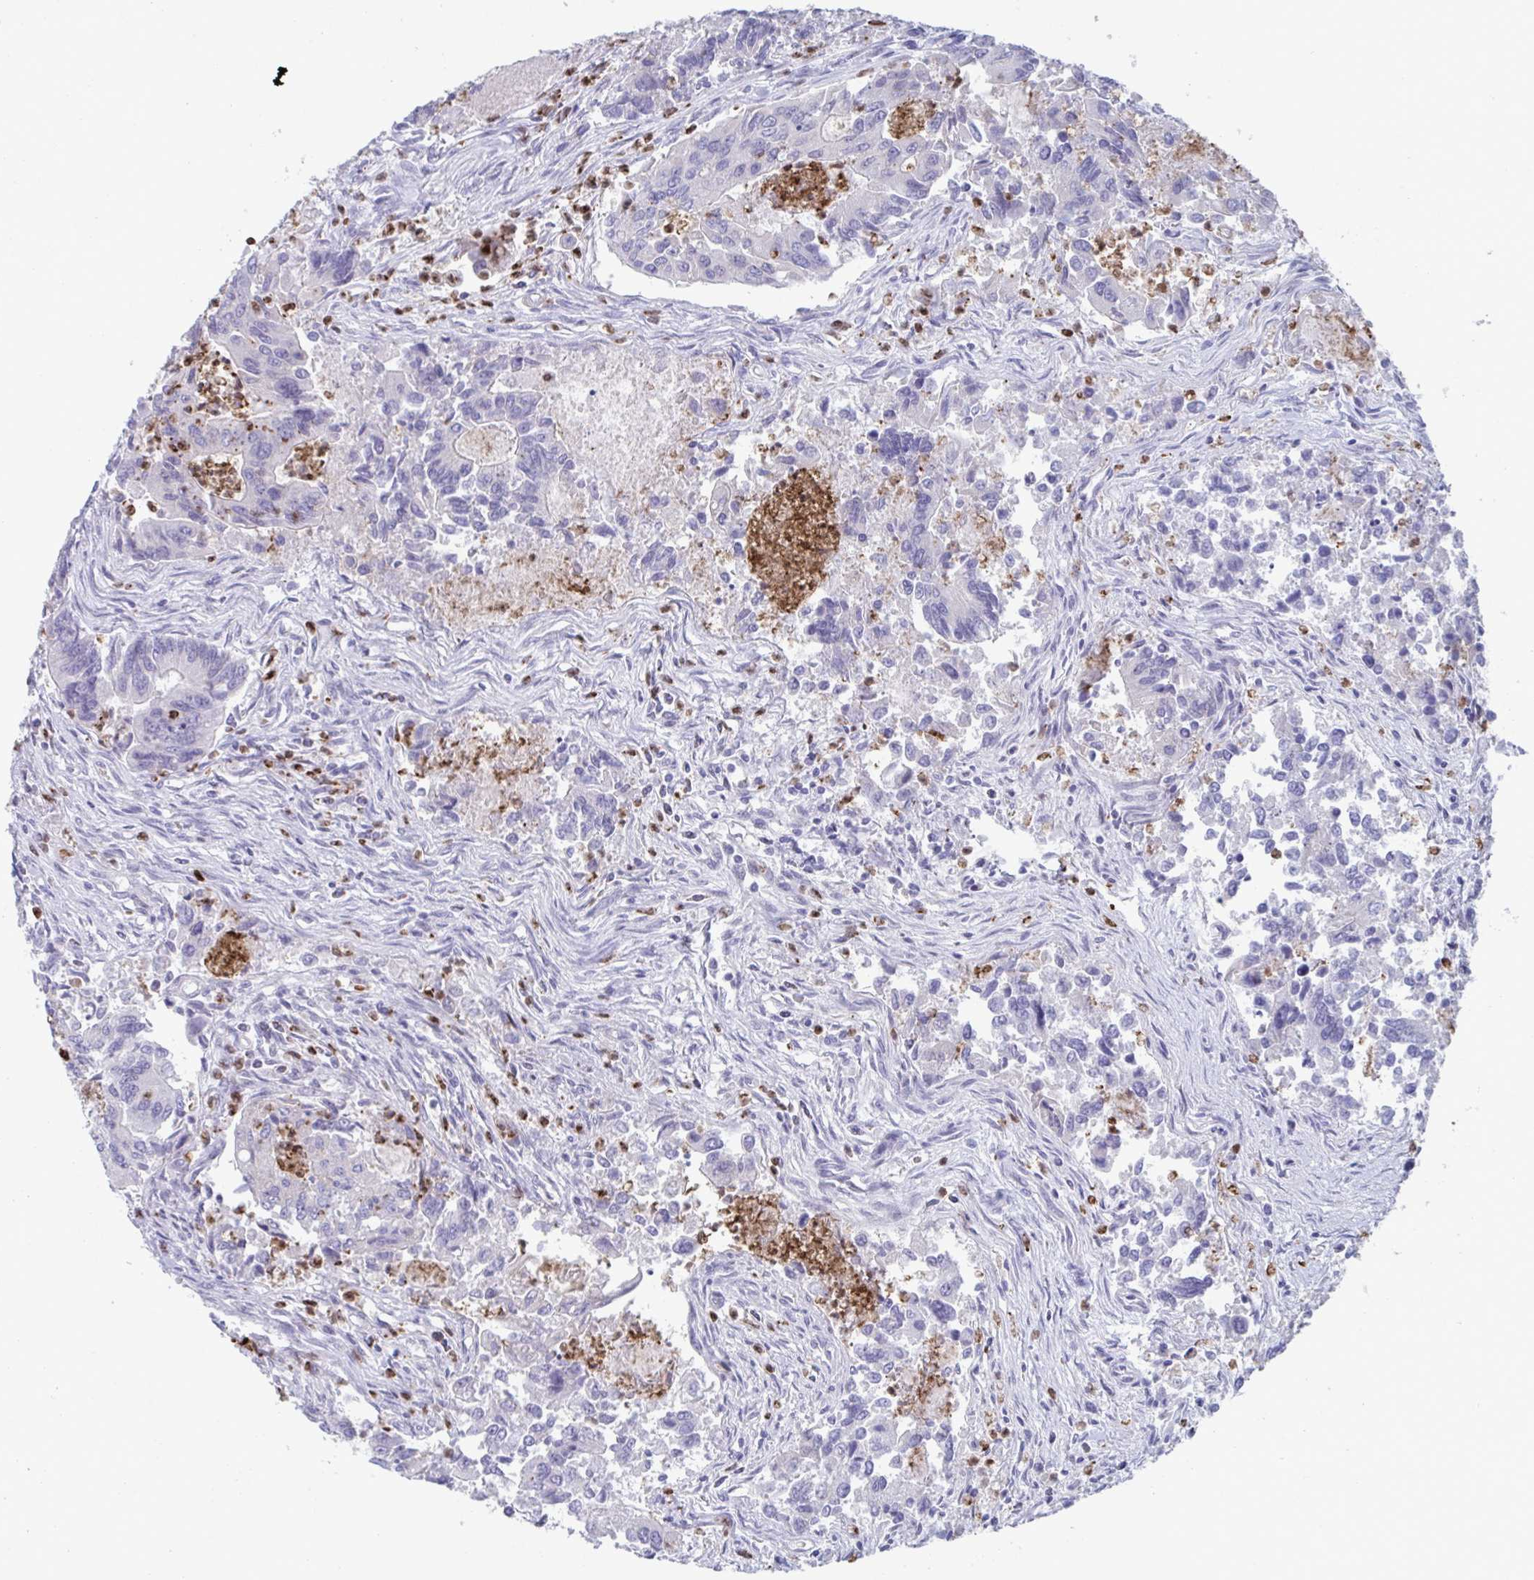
{"staining": {"intensity": "negative", "quantity": "none", "location": "none"}, "tissue": "colorectal cancer", "cell_type": "Tumor cells", "image_type": "cancer", "snomed": [{"axis": "morphology", "description": "Adenocarcinoma, NOS"}, {"axis": "topography", "description": "Colon"}], "caption": "Micrograph shows no protein positivity in tumor cells of adenocarcinoma (colorectal) tissue.", "gene": "CYP4F11", "patient": {"sex": "female", "age": 67}}